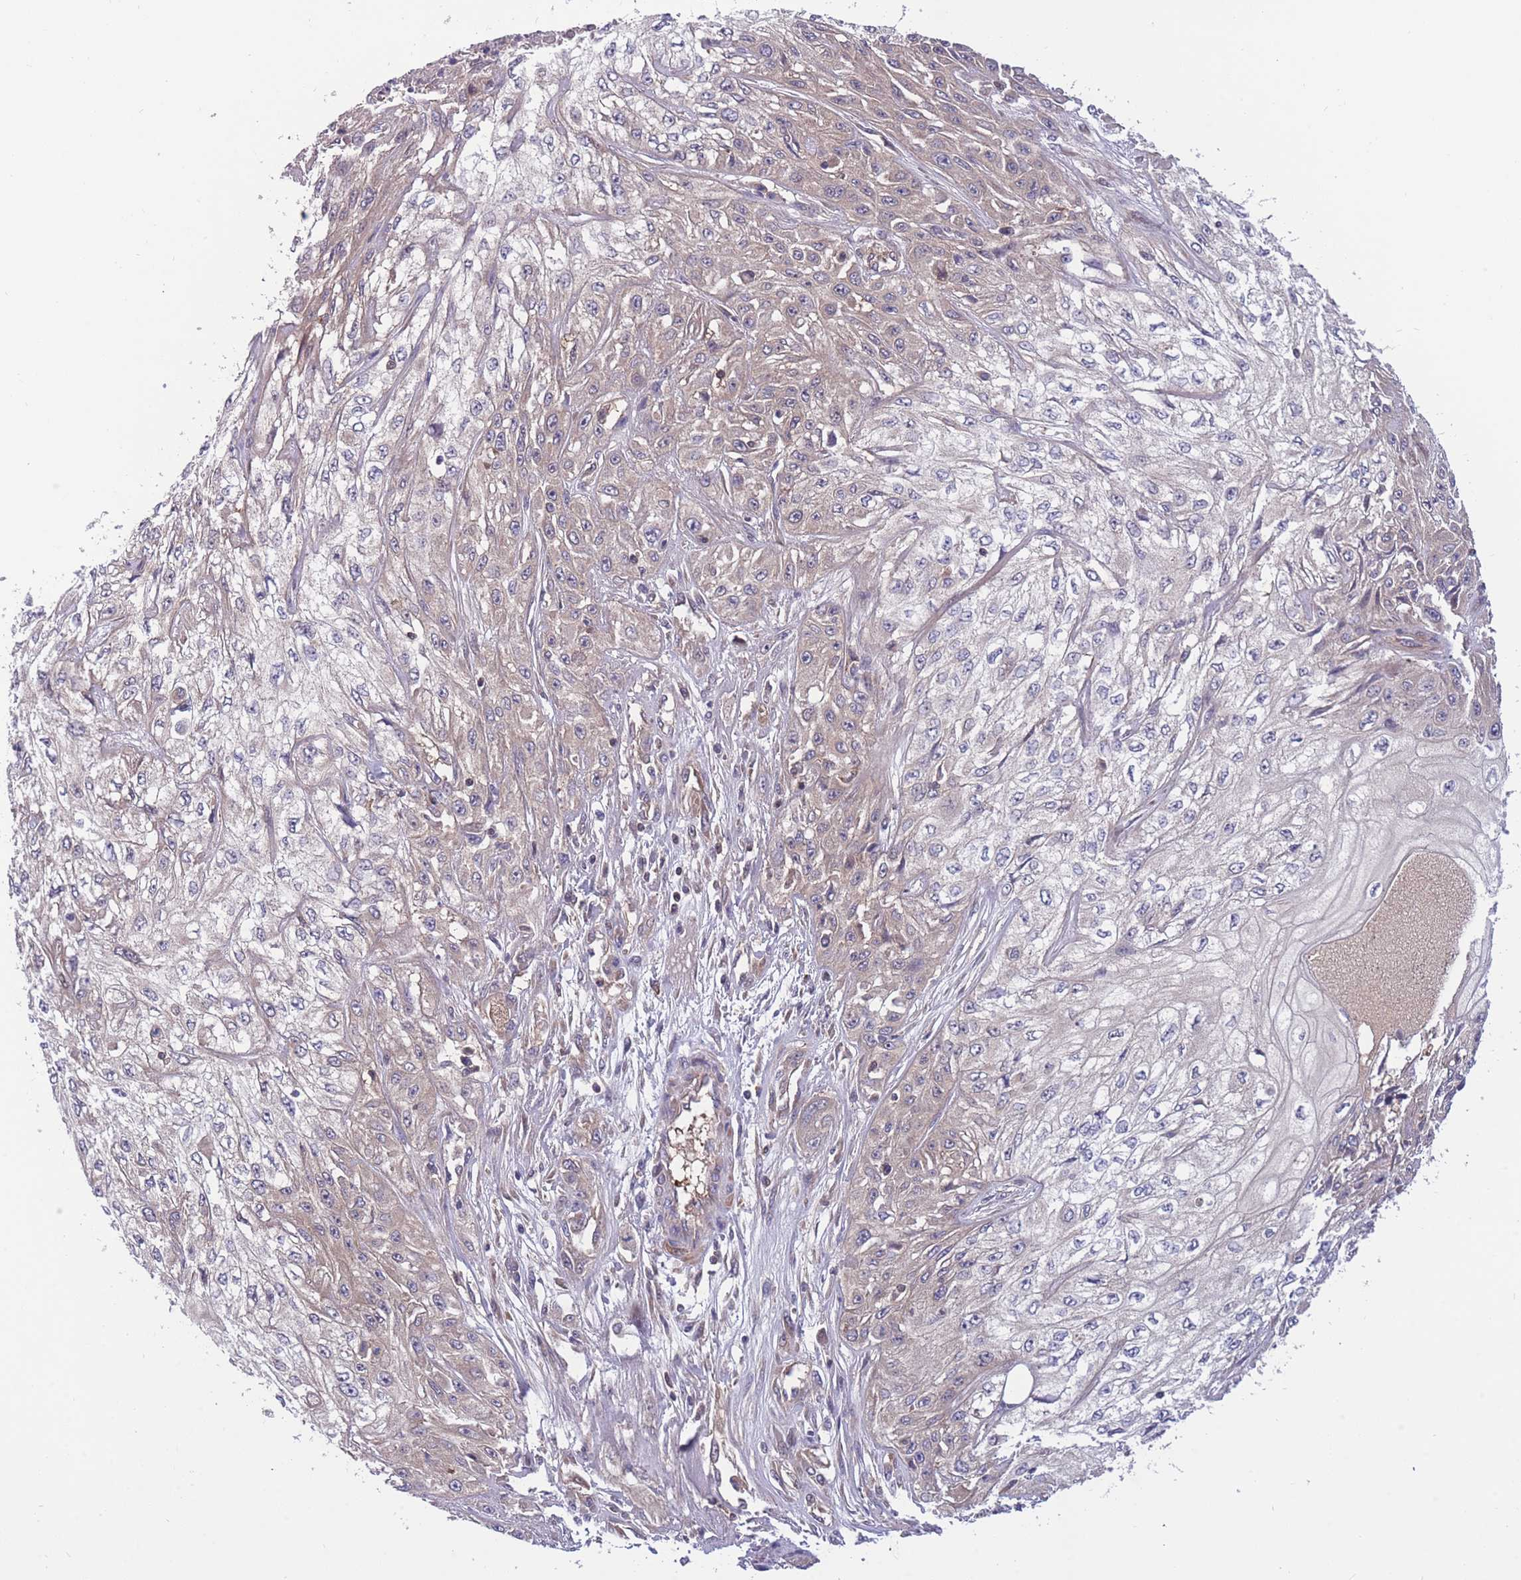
{"staining": {"intensity": "weak", "quantity": "<25%", "location": "cytoplasmic/membranous"}, "tissue": "skin cancer", "cell_type": "Tumor cells", "image_type": "cancer", "snomed": [{"axis": "morphology", "description": "Squamous cell carcinoma, NOS"}, {"axis": "morphology", "description": "Squamous cell carcinoma, metastatic, NOS"}, {"axis": "topography", "description": "Skin"}, {"axis": "topography", "description": "Lymph node"}], "caption": "Micrograph shows no significant protein positivity in tumor cells of squamous cell carcinoma (skin).", "gene": "UBE2N", "patient": {"sex": "male", "age": 75}}